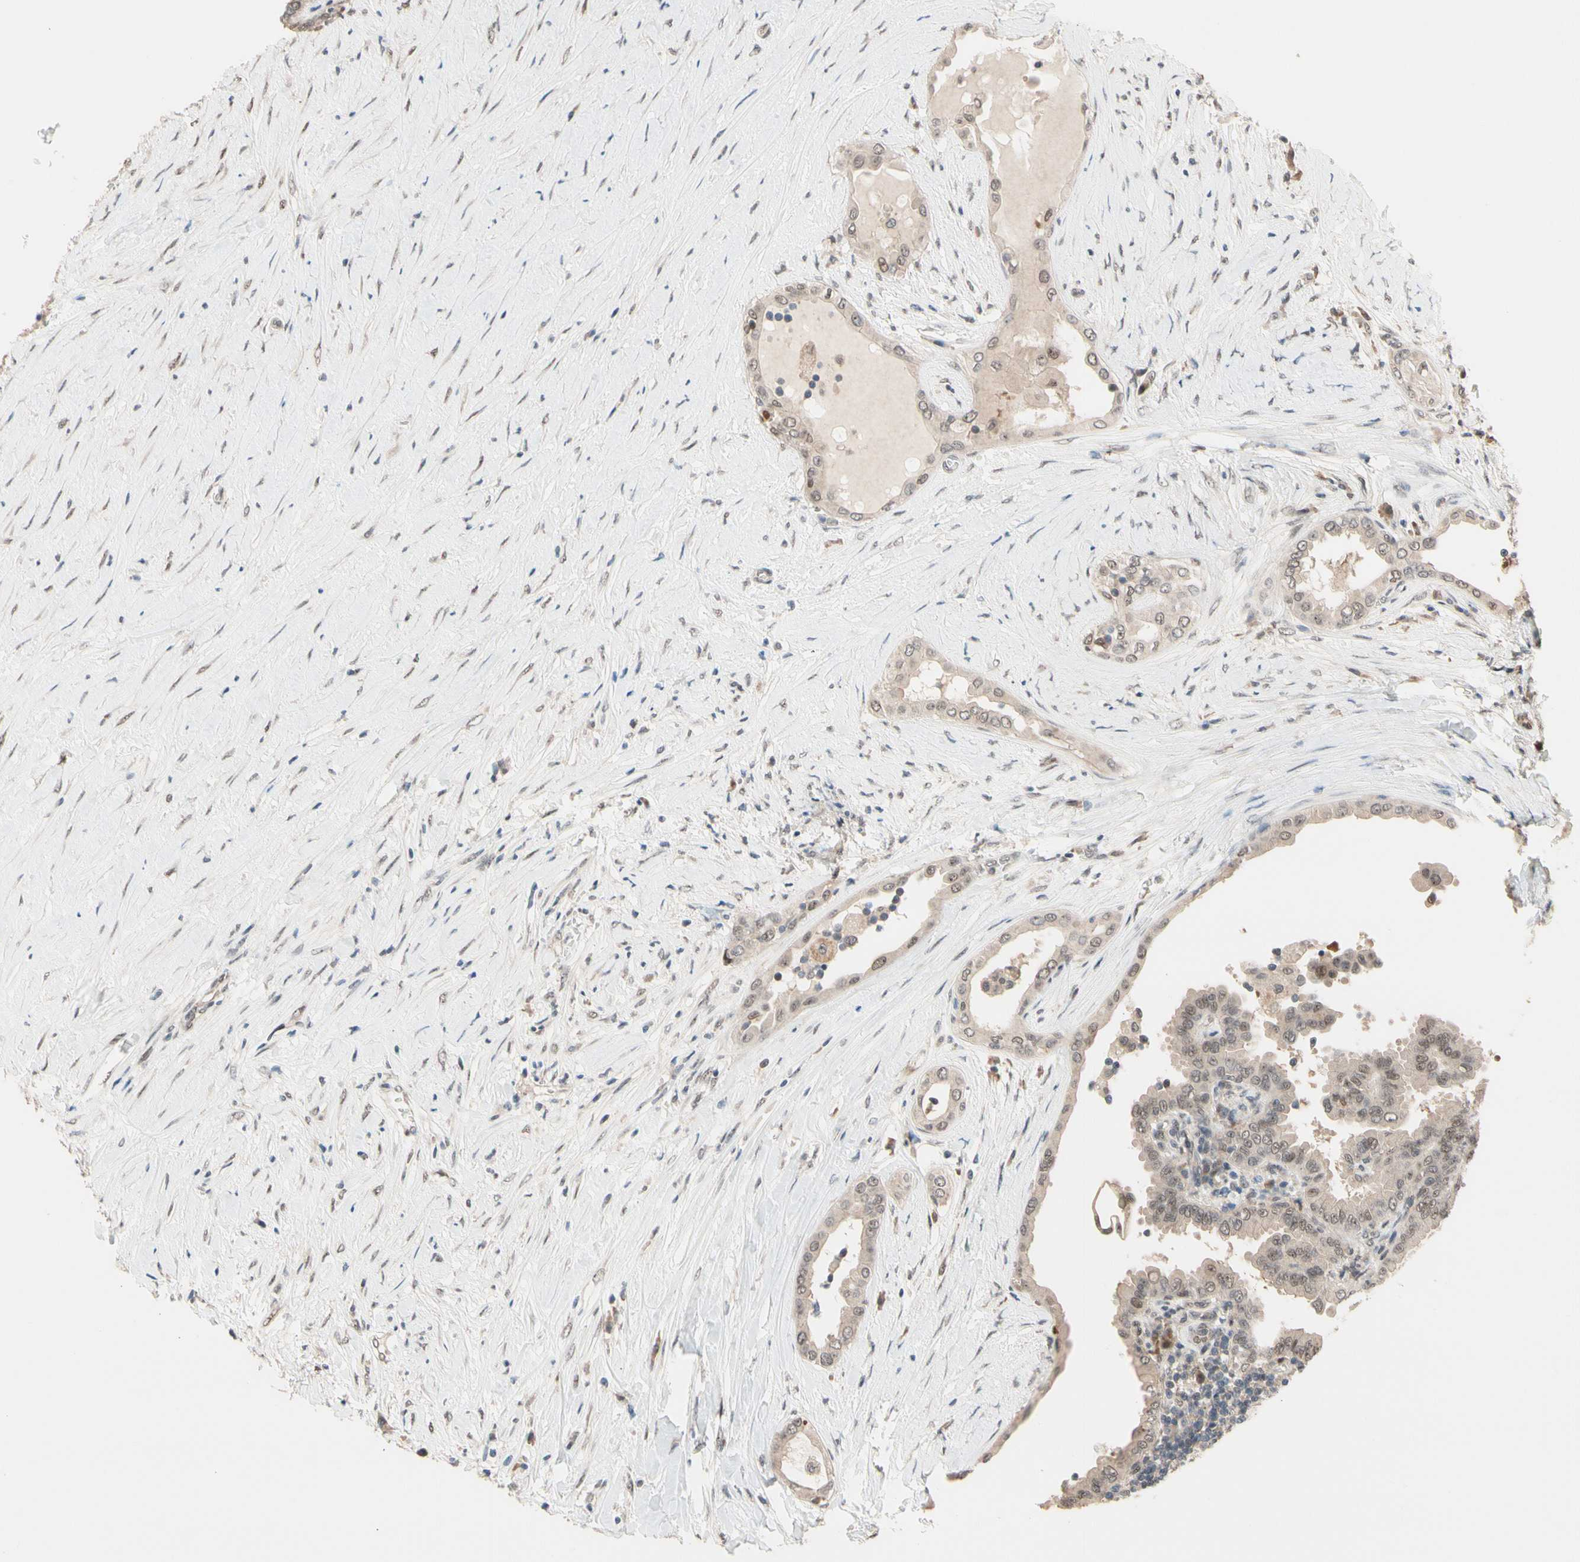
{"staining": {"intensity": "weak", "quantity": ">75%", "location": "cytoplasmic/membranous,nuclear"}, "tissue": "thyroid cancer", "cell_type": "Tumor cells", "image_type": "cancer", "snomed": [{"axis": "morphology", "description": "Papillary adenocarcinoma, NOS"}, {"axis": "topography", "description": "Thyroid gland"}], "caption": "Papillary adenocarcinoma (thyroid) stained with a brown dye demonstrates weak cytoplasmic/membranous and nuclear positive positivity in about >75% of tumor cells.", "gene": "NGEF", "patient": {"sex": "male", "age": 33}}